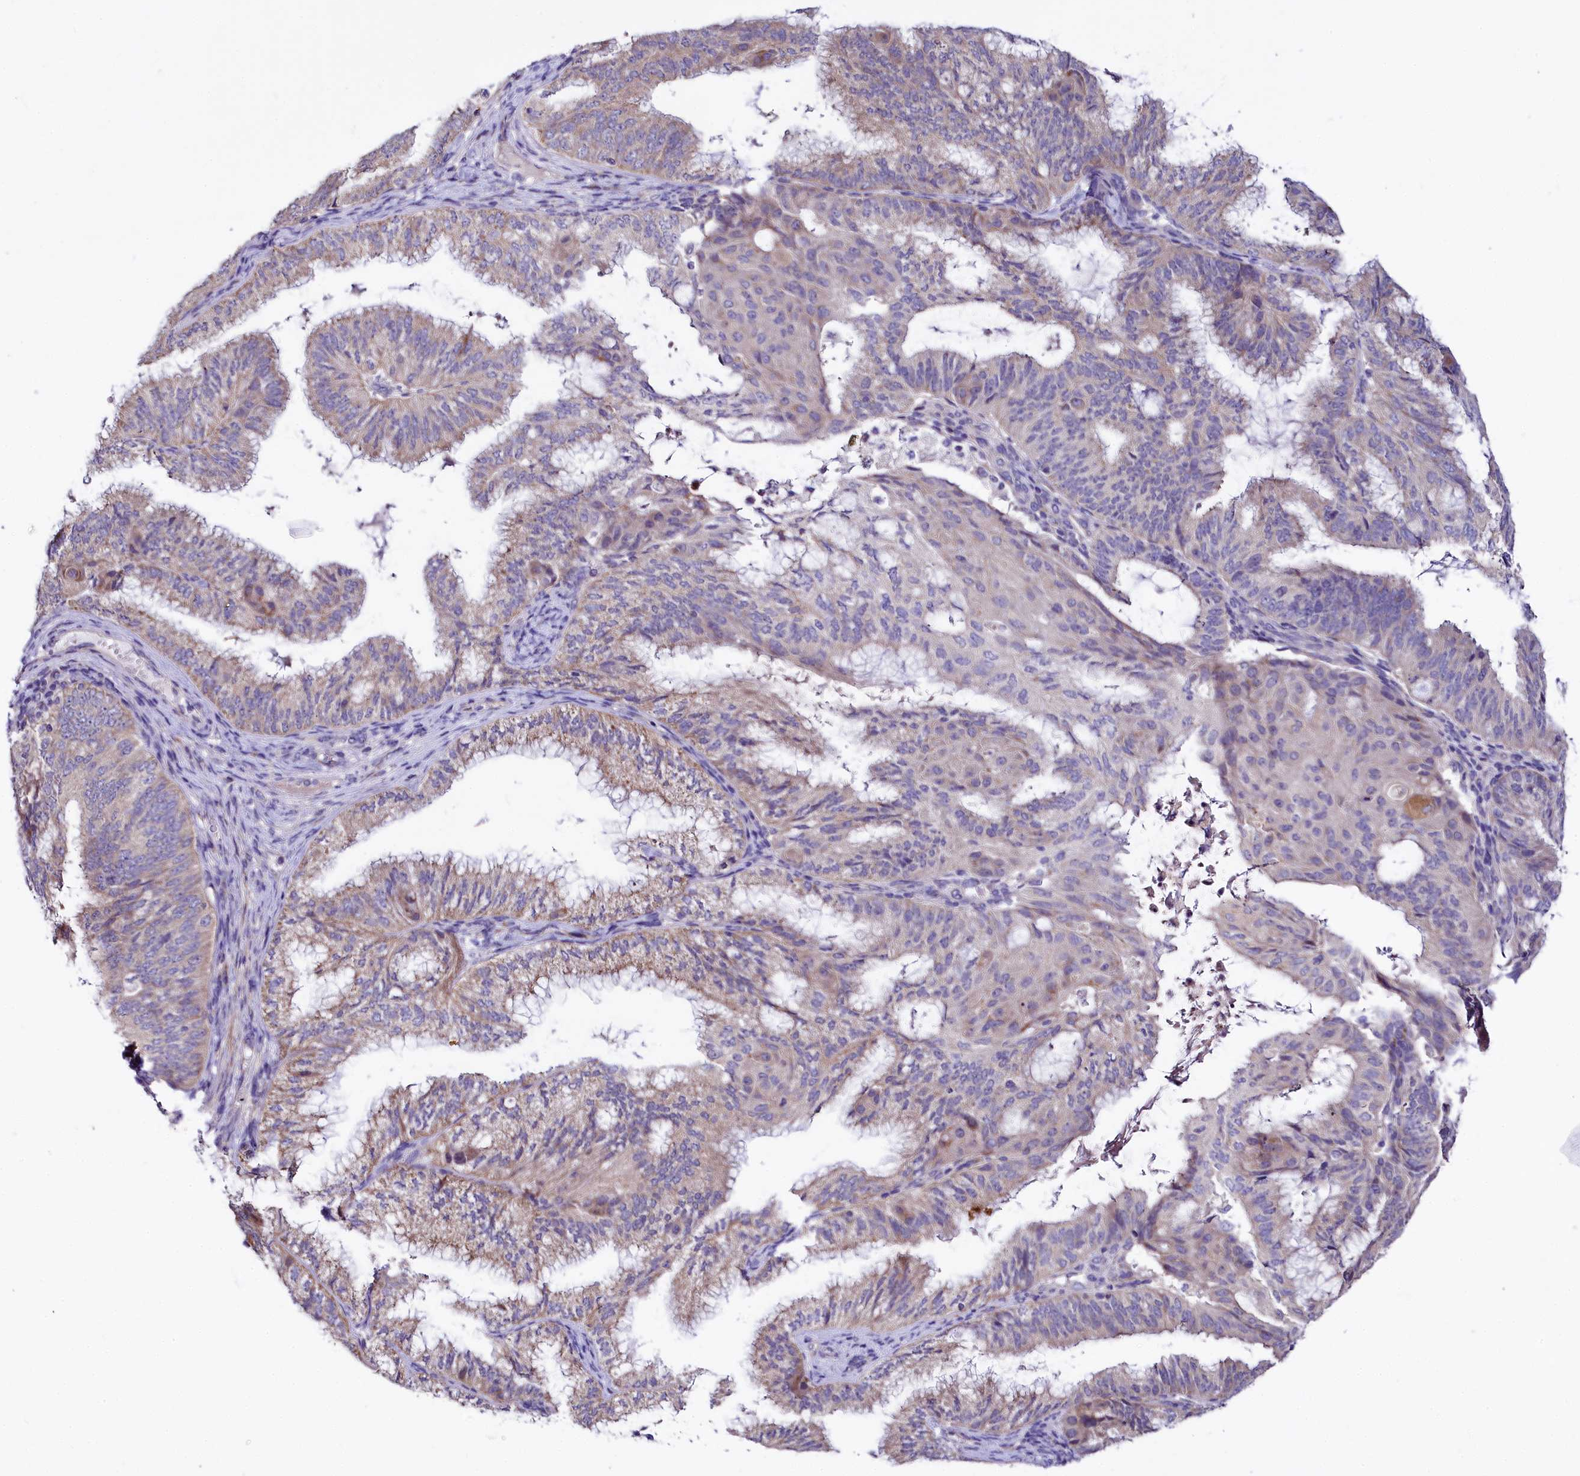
{"staining": {"intensity": "moderate", "quantity": ">75%", "location": "cytoplasmic/membranous"}, "tissue": "endometrial cancer", "cell_type": "Tumor cells", "image_type": "cancer", "snomed": [{"axis": "morphology", "description": "Adenocarcinoma, NOS"}, {"axis": "topography", "description": "Endometrium"}], "caption": "Moderate cytoplasmic/membranous protein positivity is identified in about >75% of tumor cells in endometrial cancer (adenocarcinoma).", "gene": "CEP295", "patient": {"sex": "female", "age": 49}}